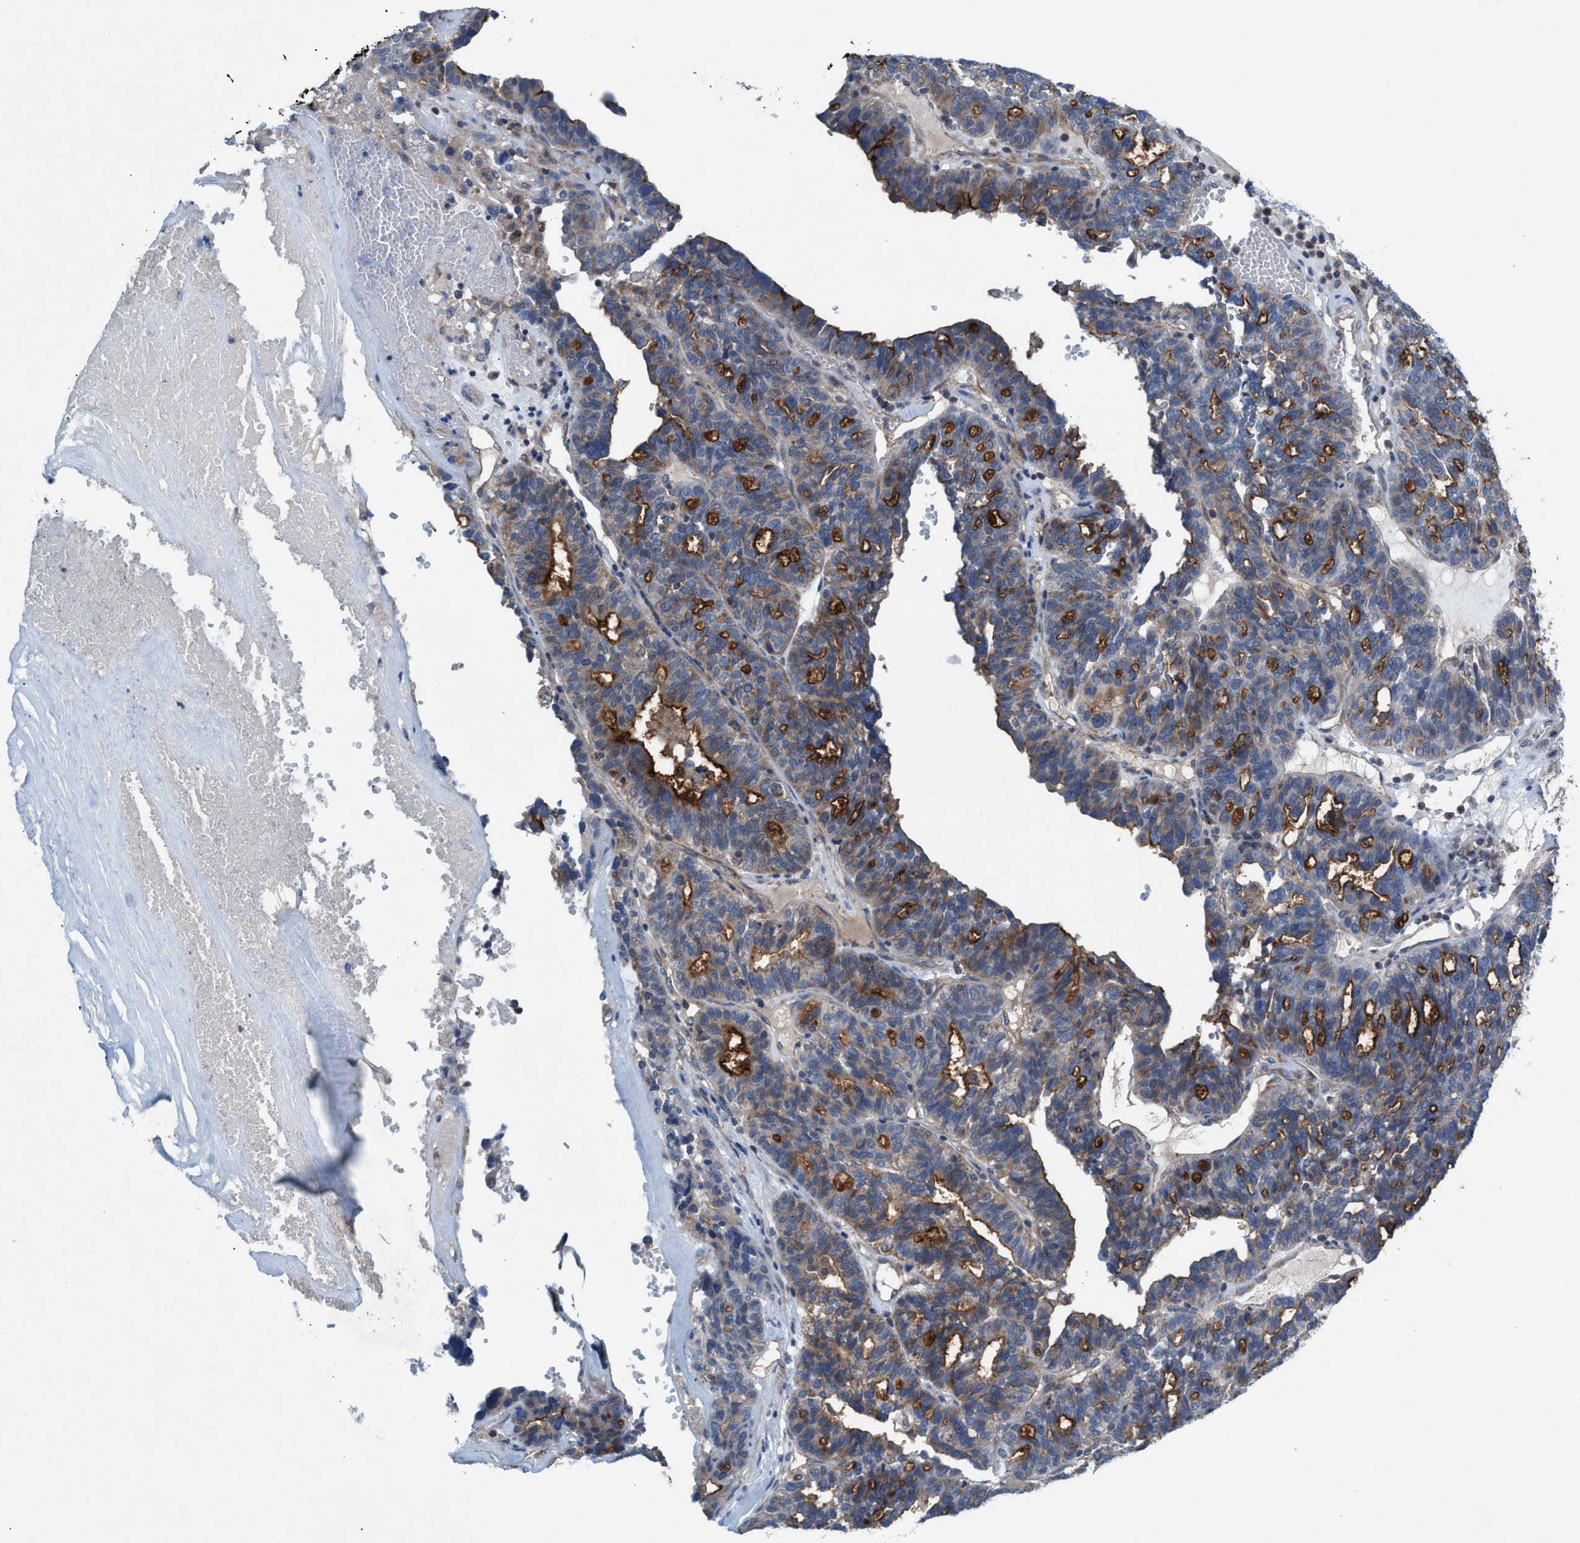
{"staining": {"intensity": "moderate", "quantity": "25%-75%", "location": "cytoplasmic/membranous"}, "tissue": "ovarian cancer", "cell_type": "Tumor cells", "image_type": "cancer", "snomed": [{"axis": "morphology", "description": "Cystadenocarcinoma, serous, NOS"}, {"axis": "topography", "description": "Ovary"}], "caption": "Ovarian serous cystadenocarcinoma was stained to show a protein in brown. There is medium levels of moderate cytoplasmic/membranous expression in about 25%-75% of tumor cells. Using DAB (3,3'-diaminobenzidine) (brown) and hematoxylin (blue) stains, captured at high magnification using brightfield microscopy.", "gene": "MRM1", "patient": {"sex": "female", "age": 59}}